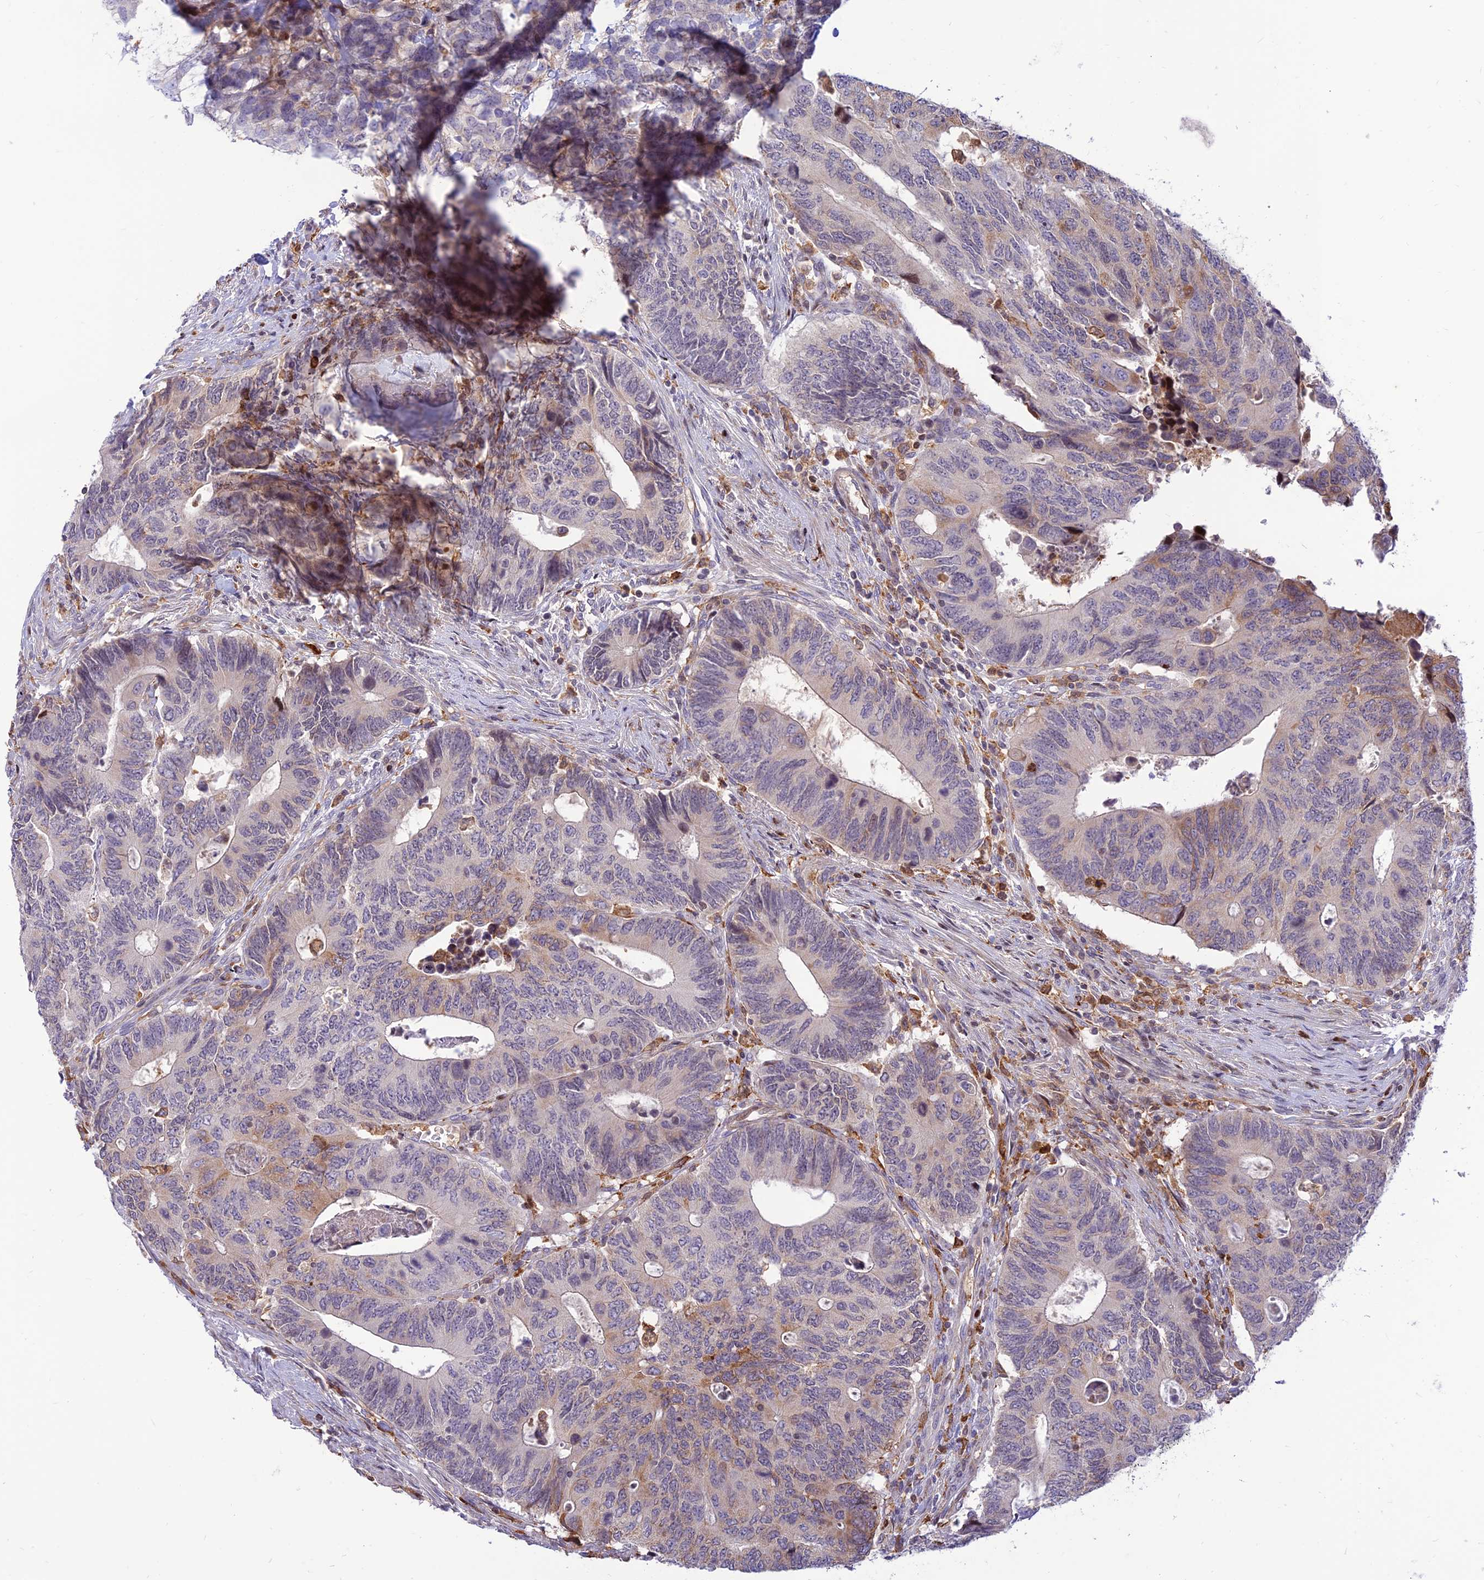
{"staining": {"intensity": "moderate", "quantity": "<25%", "location": "cytoplasmic/membranous"}, "tissue": "colorectal cancer", "cell_type": "Tumor cells", "image_type": "cancer", "snomed": [{"axis": "morphology", "description": "Adenocarcinoma, NOS"}, {"axis": "topography", "description": "Colon"}], "caption": "A low amount of moderate cytoplasmic/membranous staining is appreciated in about <25% of tumor cells in adenocarcinoma (colorectal) tissue.", "gene": "FAM186B", "patient": {"sex": "male", "age": 87}}